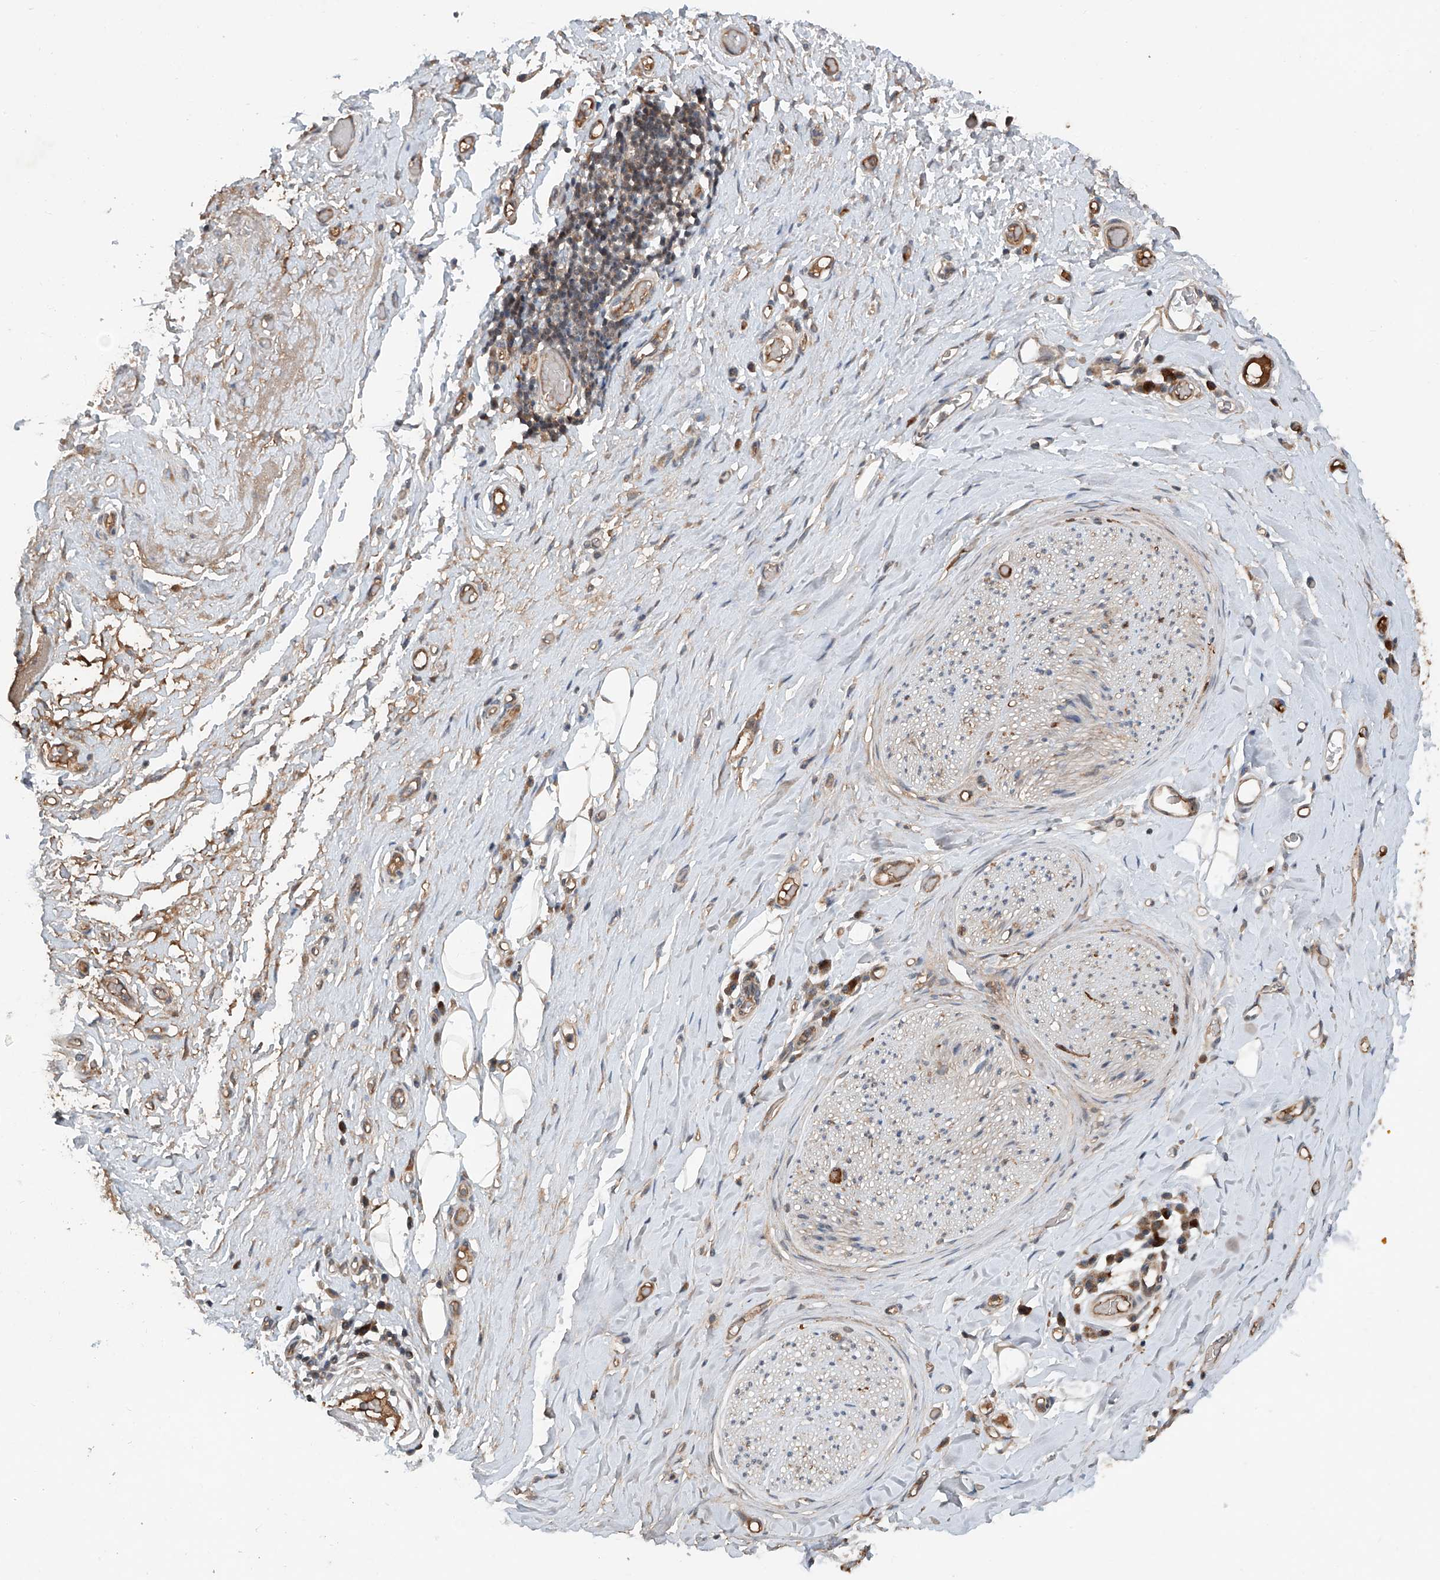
{"staining": {"intensity": "moderate", "quantity": ">75%", "location": "cytoplasmic/membranous"}, "tissue": "adipose tissue", "cell_type": "Adipocytes", "image_type": "normal", "snomed": [{"axis": "morphology", "description": "Normal tissue, NOS"}, {"axis": "morphology", "description": "Adenocarcinoma, NOS"}, {"axis": "topography", "description": "Esophagus"}, {"axis": "topography", "description": "Stomach, upper"}, {"axis": "topography", "description": "Peripheral nerve tissue"}], "caption": "Adipocytes demonstrate moderate cytoplasmic/membranous positivity in about >75% of cells in normal adipose tissue.", "gene": "ADAM23", "patient": {"sex": "male", "age": 62}}